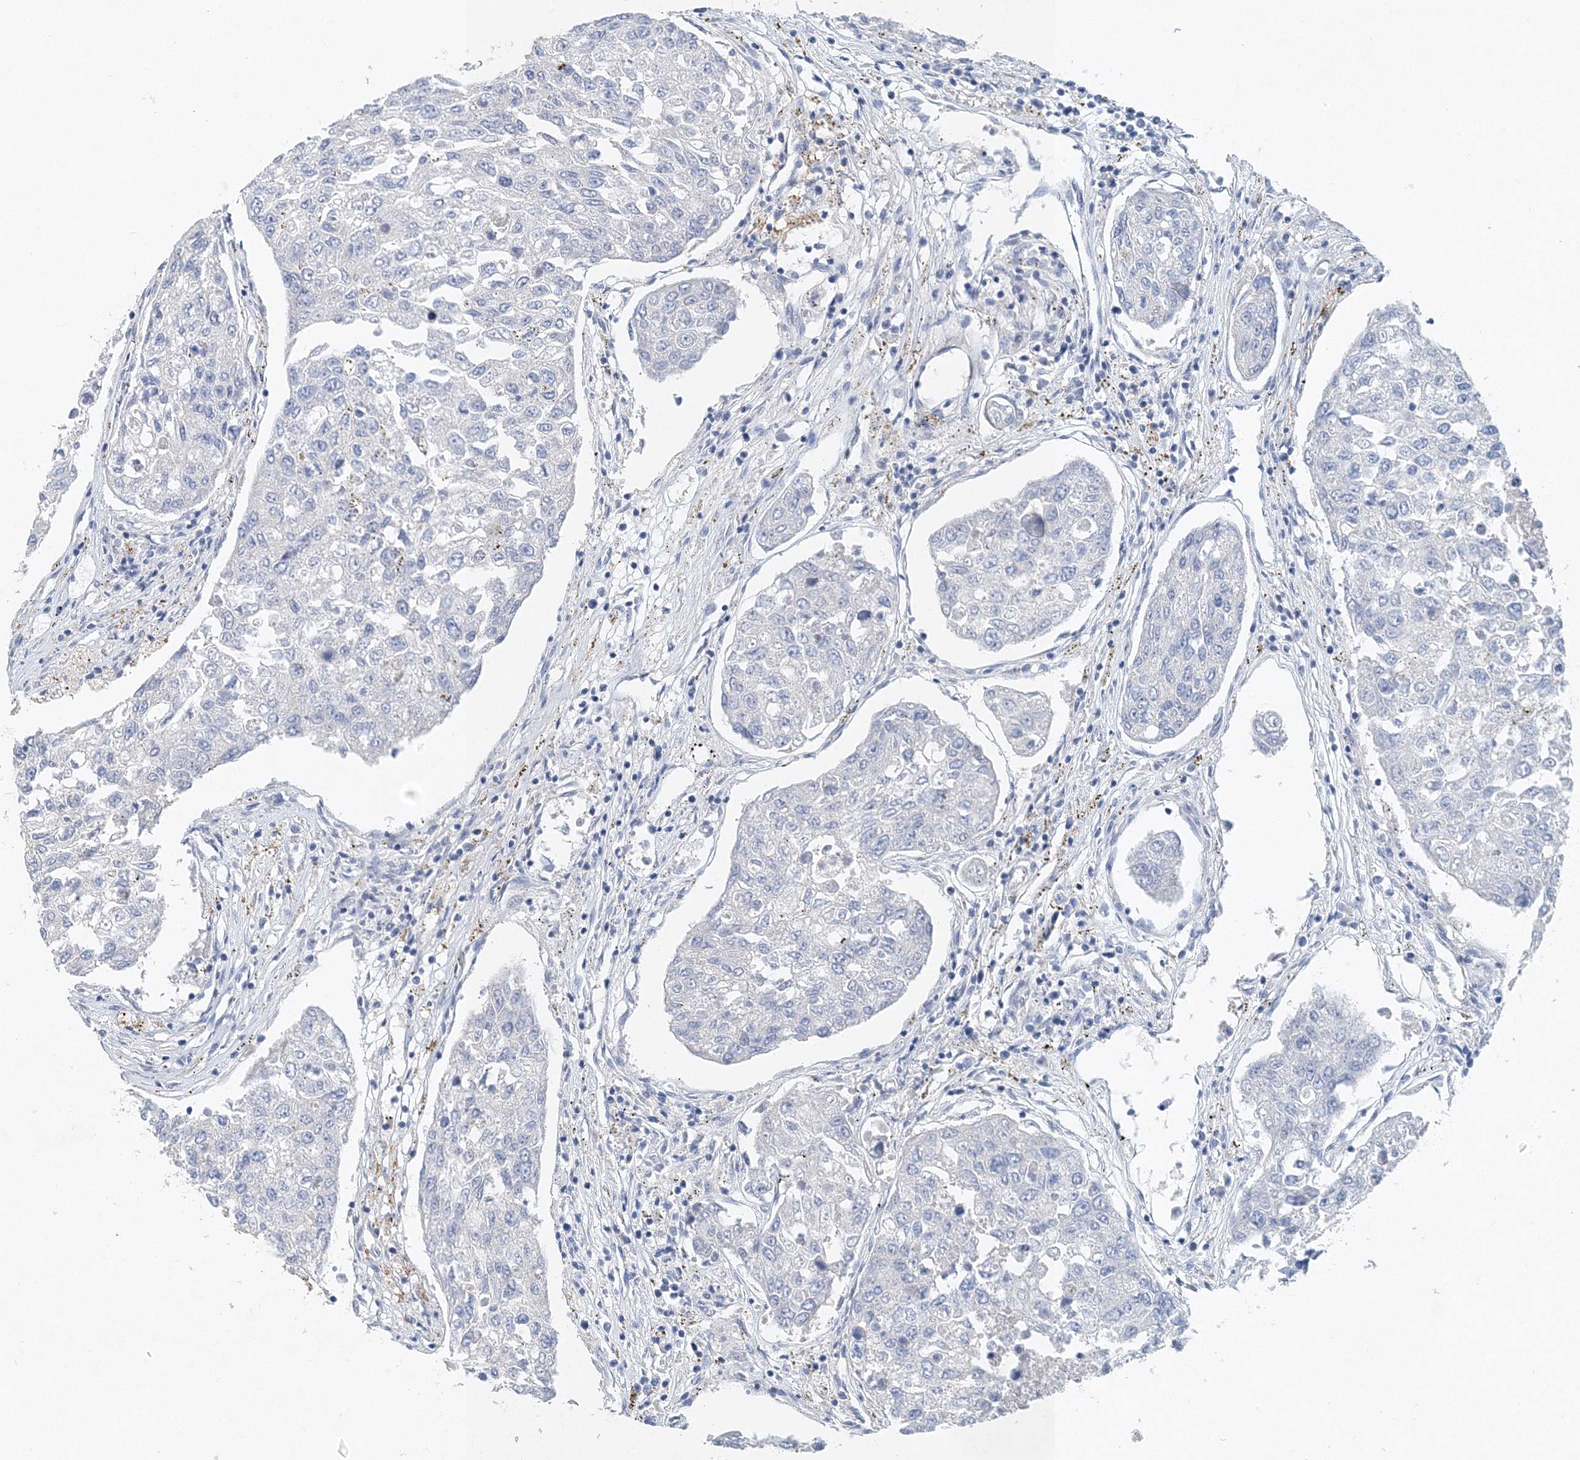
{"staining": {"intensity": "negative", "quantity": "none", "location": "none"}, "tissue": "urothelial cancer", "cell_type": "Tumor cells", "image_type": "cancer", "snomed": [{"axis": "morphology", "description": "Urothelial carcinoma, High grade"}, {"axis": "topography", "description": "Lymph node"}, {"axis": "topography", "description": "Urinary bladder"}], "caption": "IHC photomicrograph of human urothelial cancer stained for a protein (brown), which exhibits no expression in tumor cells. (DAB (3,3'-diaminobenzidine) immunohistochemistry, high magnification).", "gene": "UIMC1", "patient": {"sex": "male", "age": 51}}